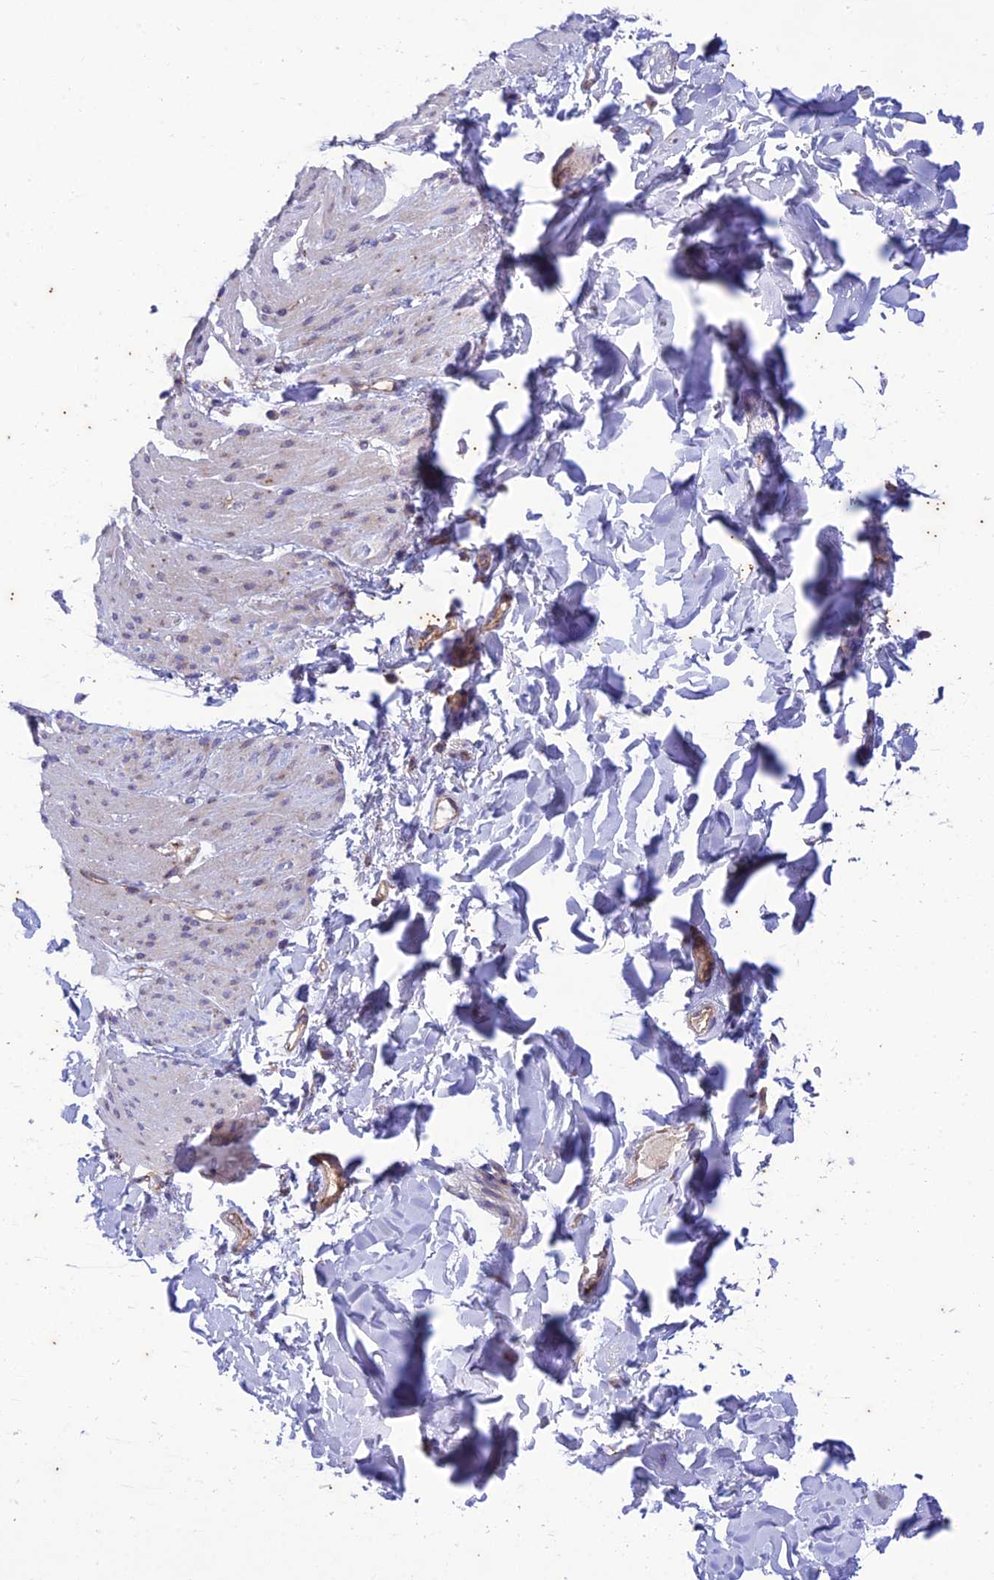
{"staining": {"intensity": "negative", "quantity": "none", "location": "none"}, "tissue": "smooth muscle", "cell_type": "Smooth muscle cells", "image_type": "normal", "snomed": [{"axis": "morphology", "description": "Normal tissue, NOS"}, {"axis": "topography", "description": "Colon"}, {"axis": "topography", "description": "Peripheral nerve tissue"}], "caption": "Image shows no protein expression in smooth muscle cells of normal smooth muscle. The staining was performed using DAB to visualize the protein expression in brown, while the nuclei were stained in blue with hematoxylin (Magnification: 20x).", "gene": "PIMREG", "patient": {"sex": "female", "age": 61}}